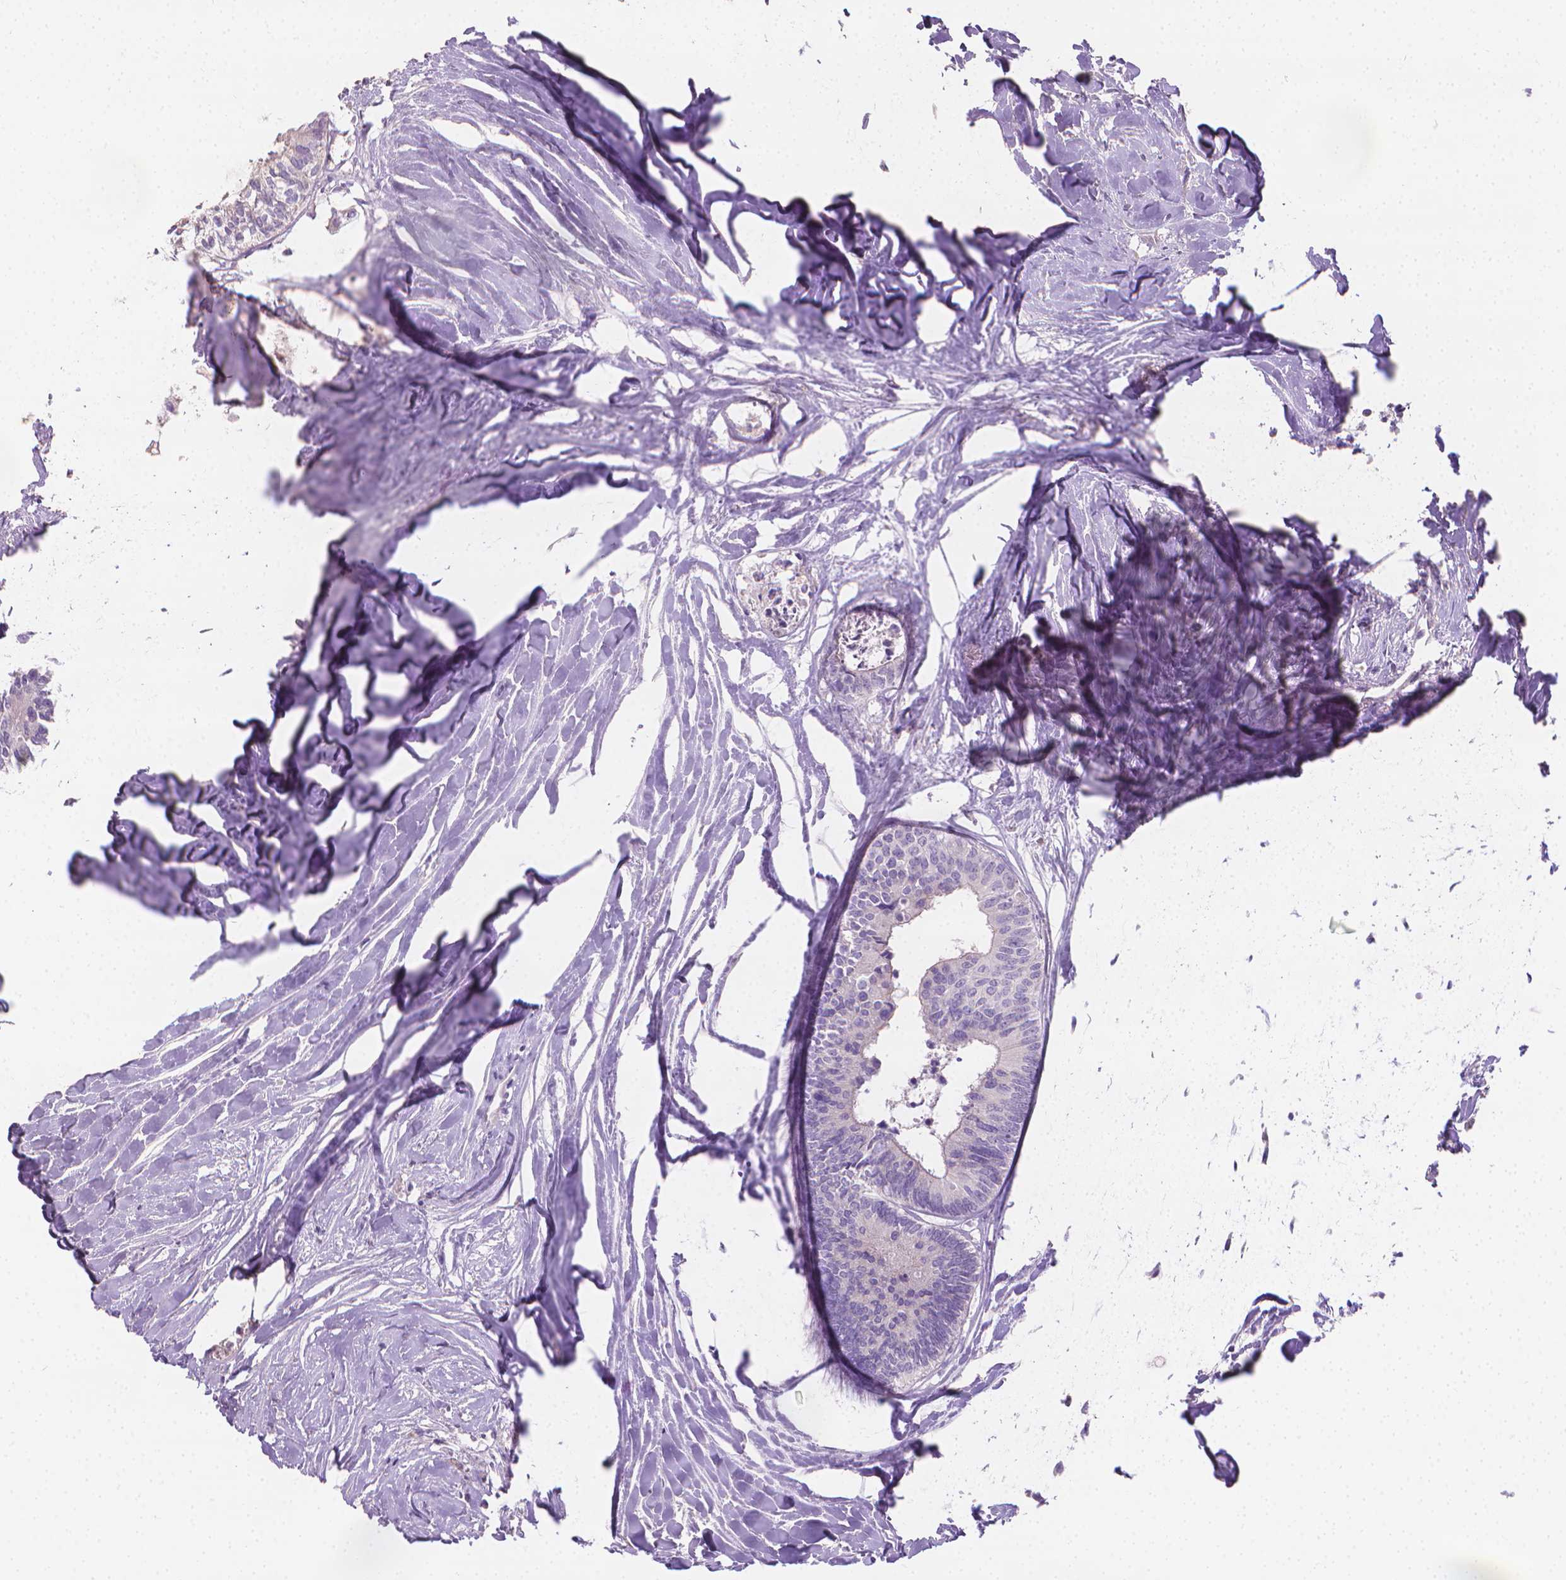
{"staining": {"intensity": "negative", "quantity": "none", "location": "none"}, "tissue": "colorectal cancer", "cell_type": "Tumor cells", "image_type": "cancer", "snomed": [{"axis": "morphology", "description": "Adenocarcinoma, NOS"}, {"axis": "topography", "description": "Colon"}, {"axis": "topography", "description": "Rectum"}], "caption": "This image is of colorectal adenocarcinoma stained with IHC to label a protein in brown with the nuclei are counter-stained blue. There is no staining in tumor cells.", "gene": "CABCOCO1", "patient": {"sex": "male", "age": 57}}